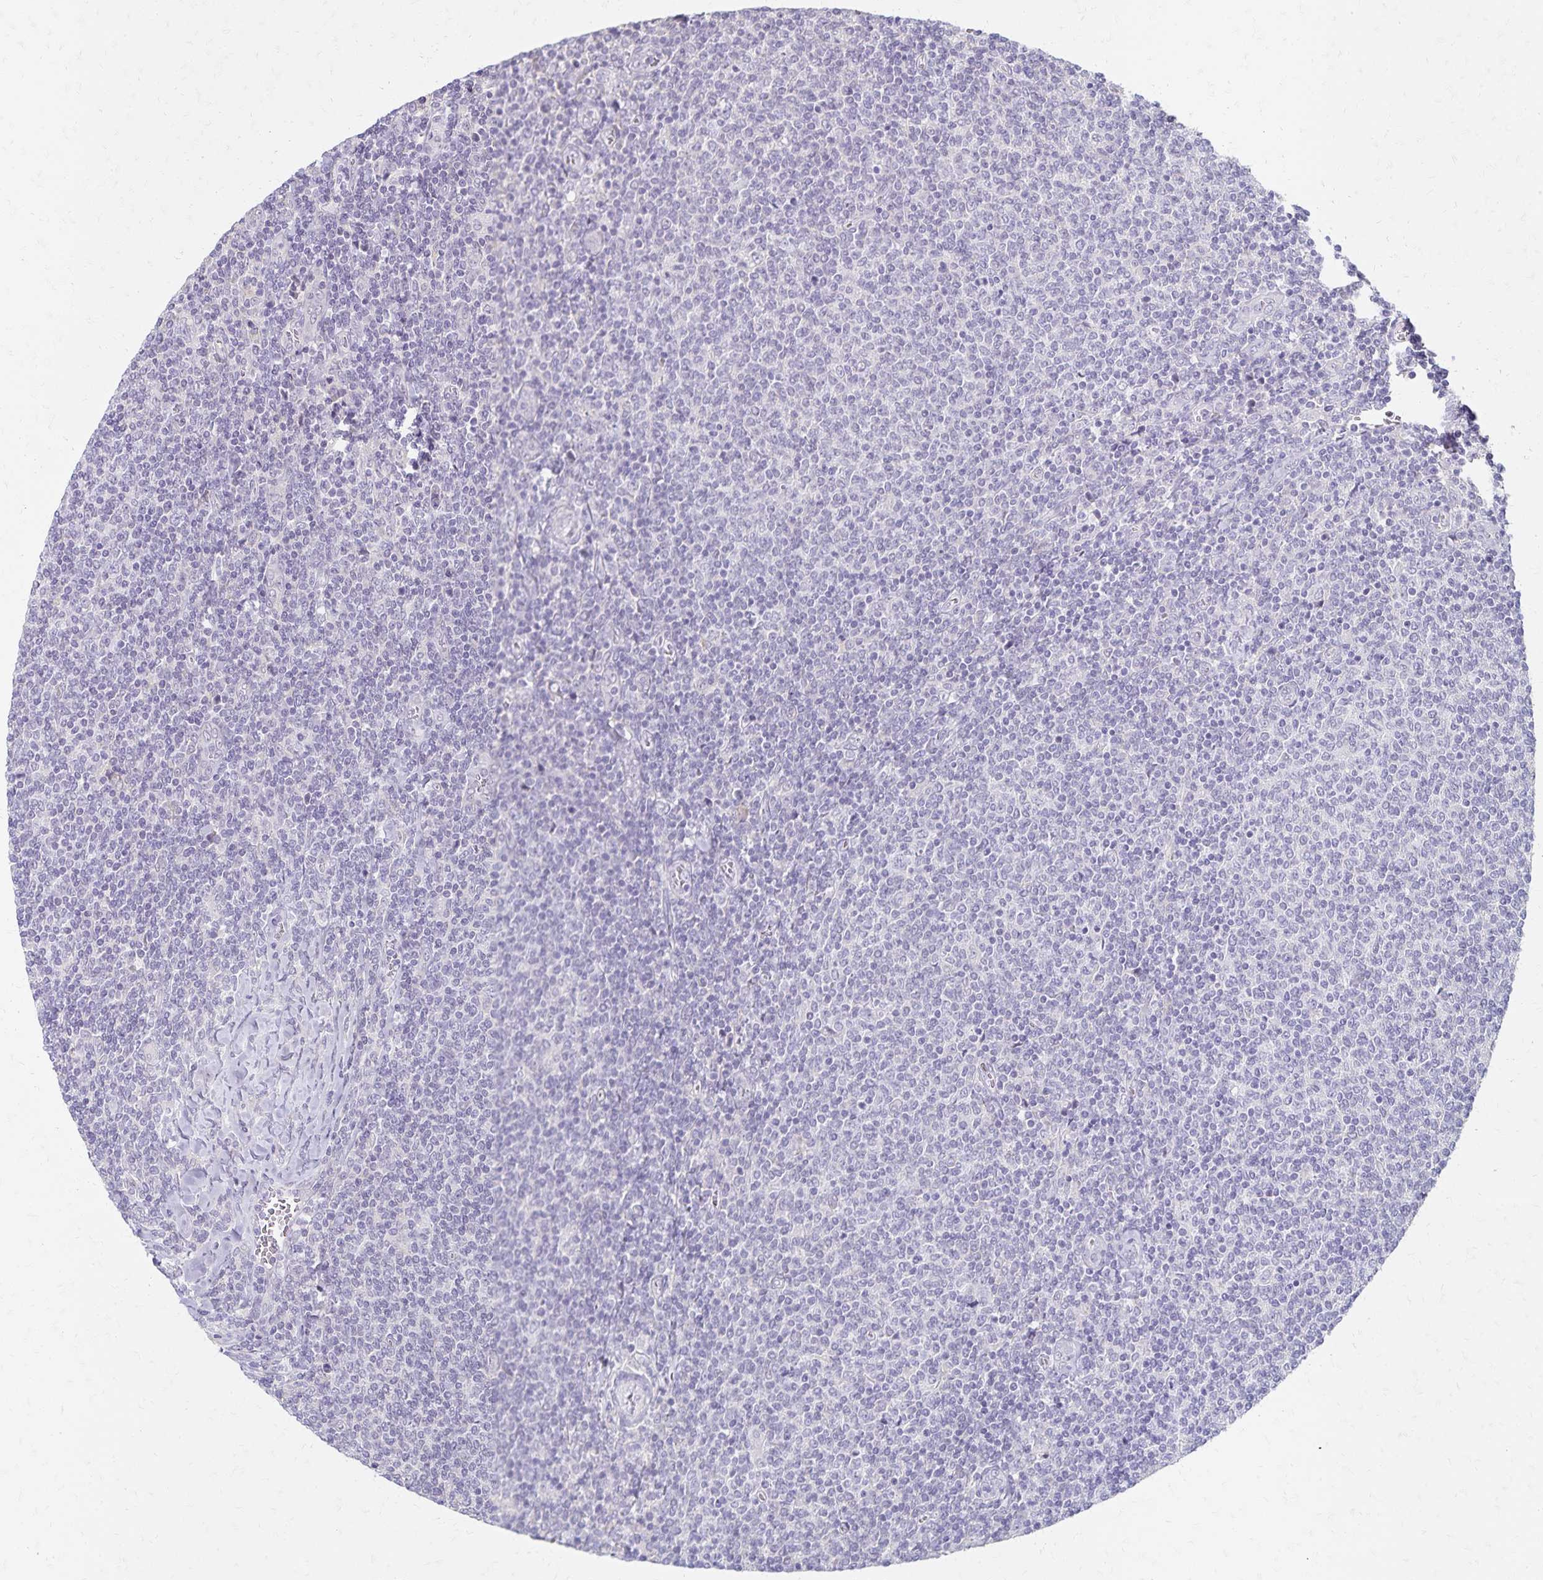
{"staining": {"intensity": "negative", "quantity": "none", "location": "none"}, "tissue": "lymphoma", "cell_type": "Tumor cells", "image_type": "cancer", "snomed": [{"axis": "morphology", "description": "Malignant lymphoma, non-Hodgkin's type, Low grade"}, {"axis": "topography", "description": "Lymph node"}], "caption": "The histopathology image exhibits no staining of tumor cells in low-grade malignant lymphoma, non-Hodgkin's type. Nuclei are stained in blue.", "gene": "KISS1", "patient": {"sex": "male", "age": 52}}